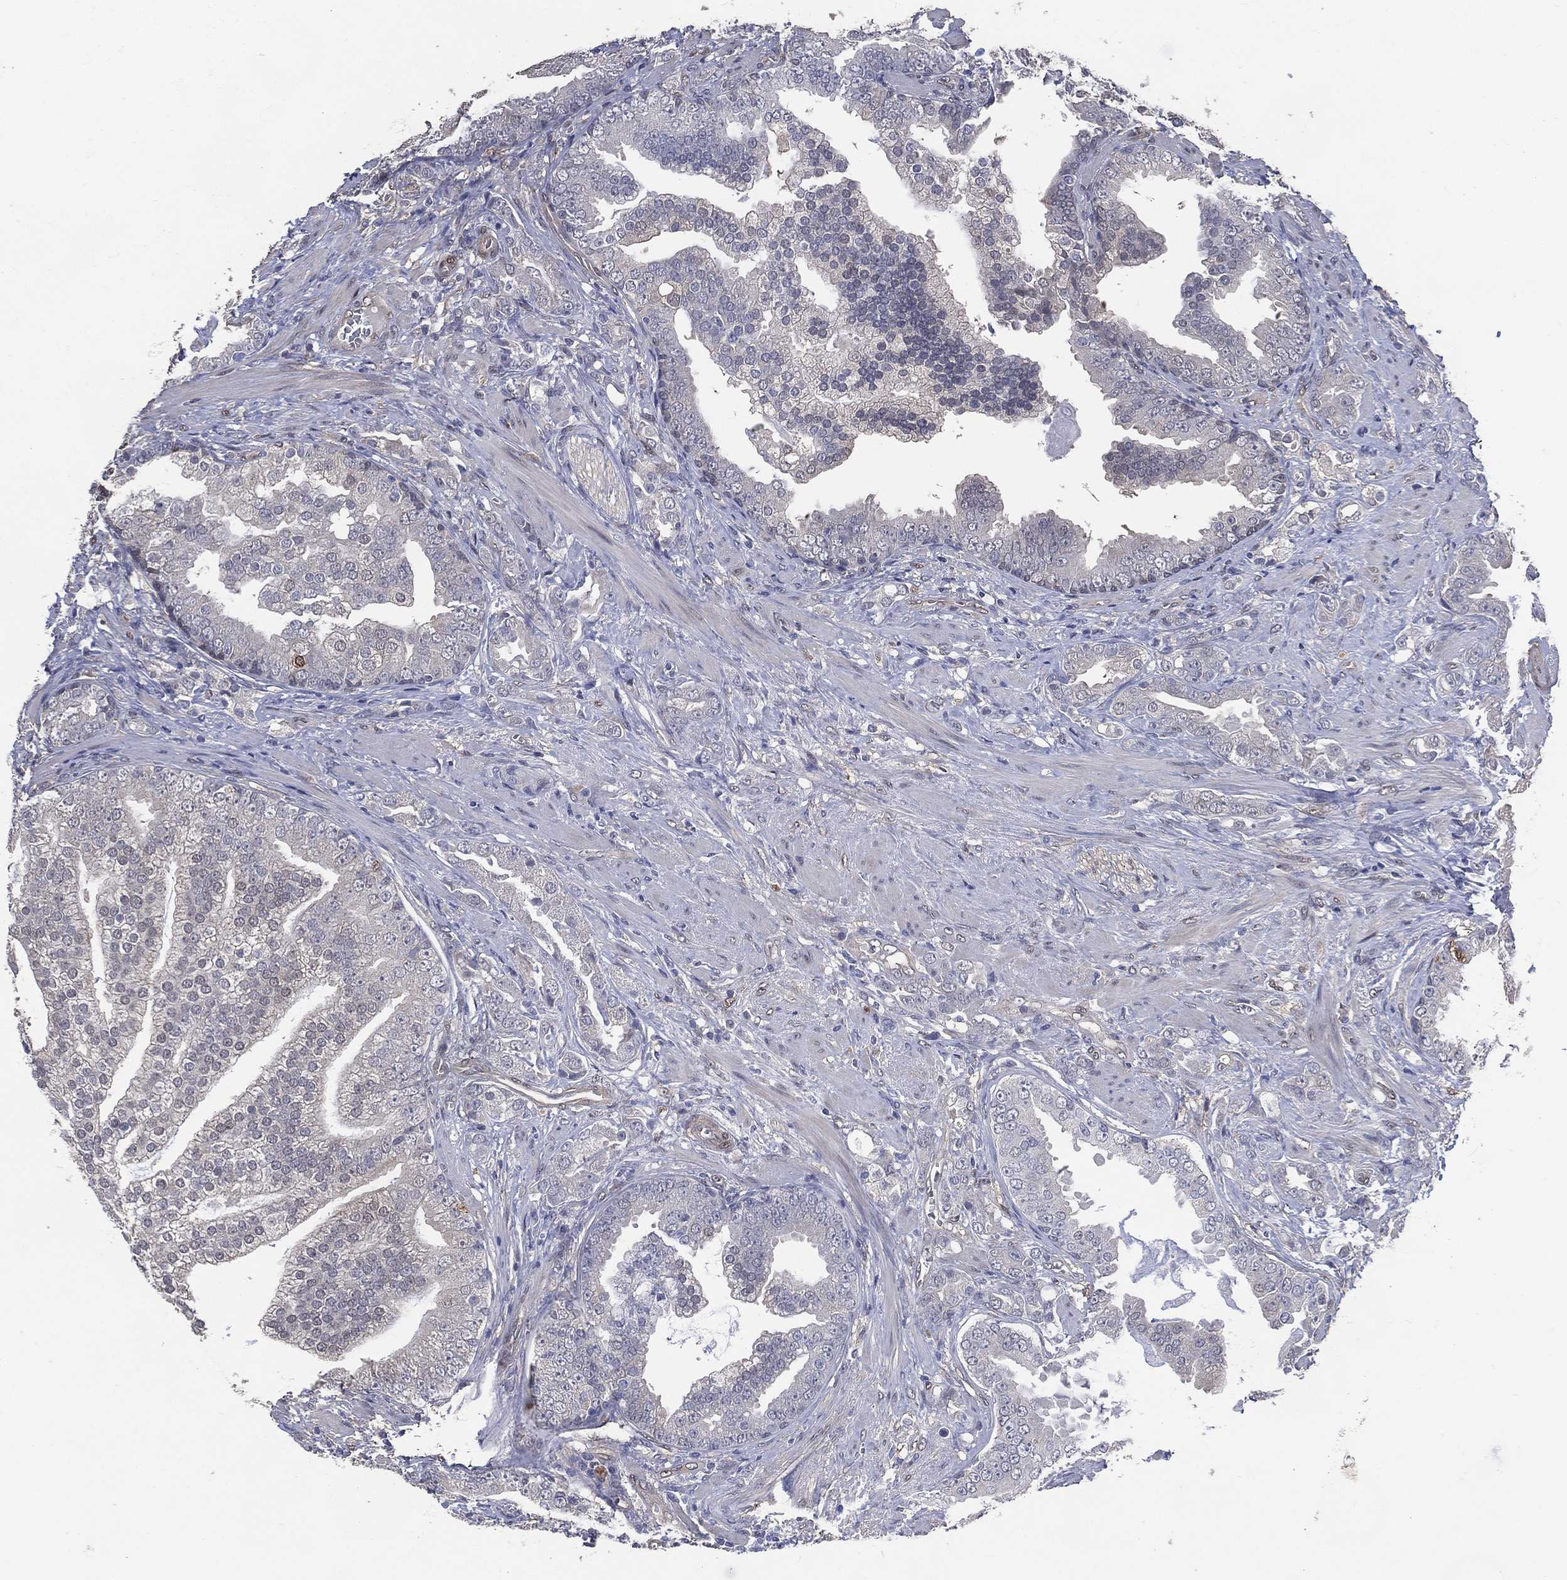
{"staining": {"intensity": "negative", "quantity": "none", "location": "none"}, "tissue": "prostate cancer", "cell_type": "Tumor cells", "image_type": "cancer", "snomed": [{"axis": "morphology", "description": "Adenocarcinoma, NOS"}, {"axis": "topography", "description": "Prostate"}], "caption": "There is no significant expression in tumor cells of prostate adenocarcinoma. The staining is performed using DAB (3,3'-diaminobenzidine) brown chromogen with nuclei counter-stained in using hematoxylin.", "gene": "AK1", "patient": {"sex": "male", "age": 57}}